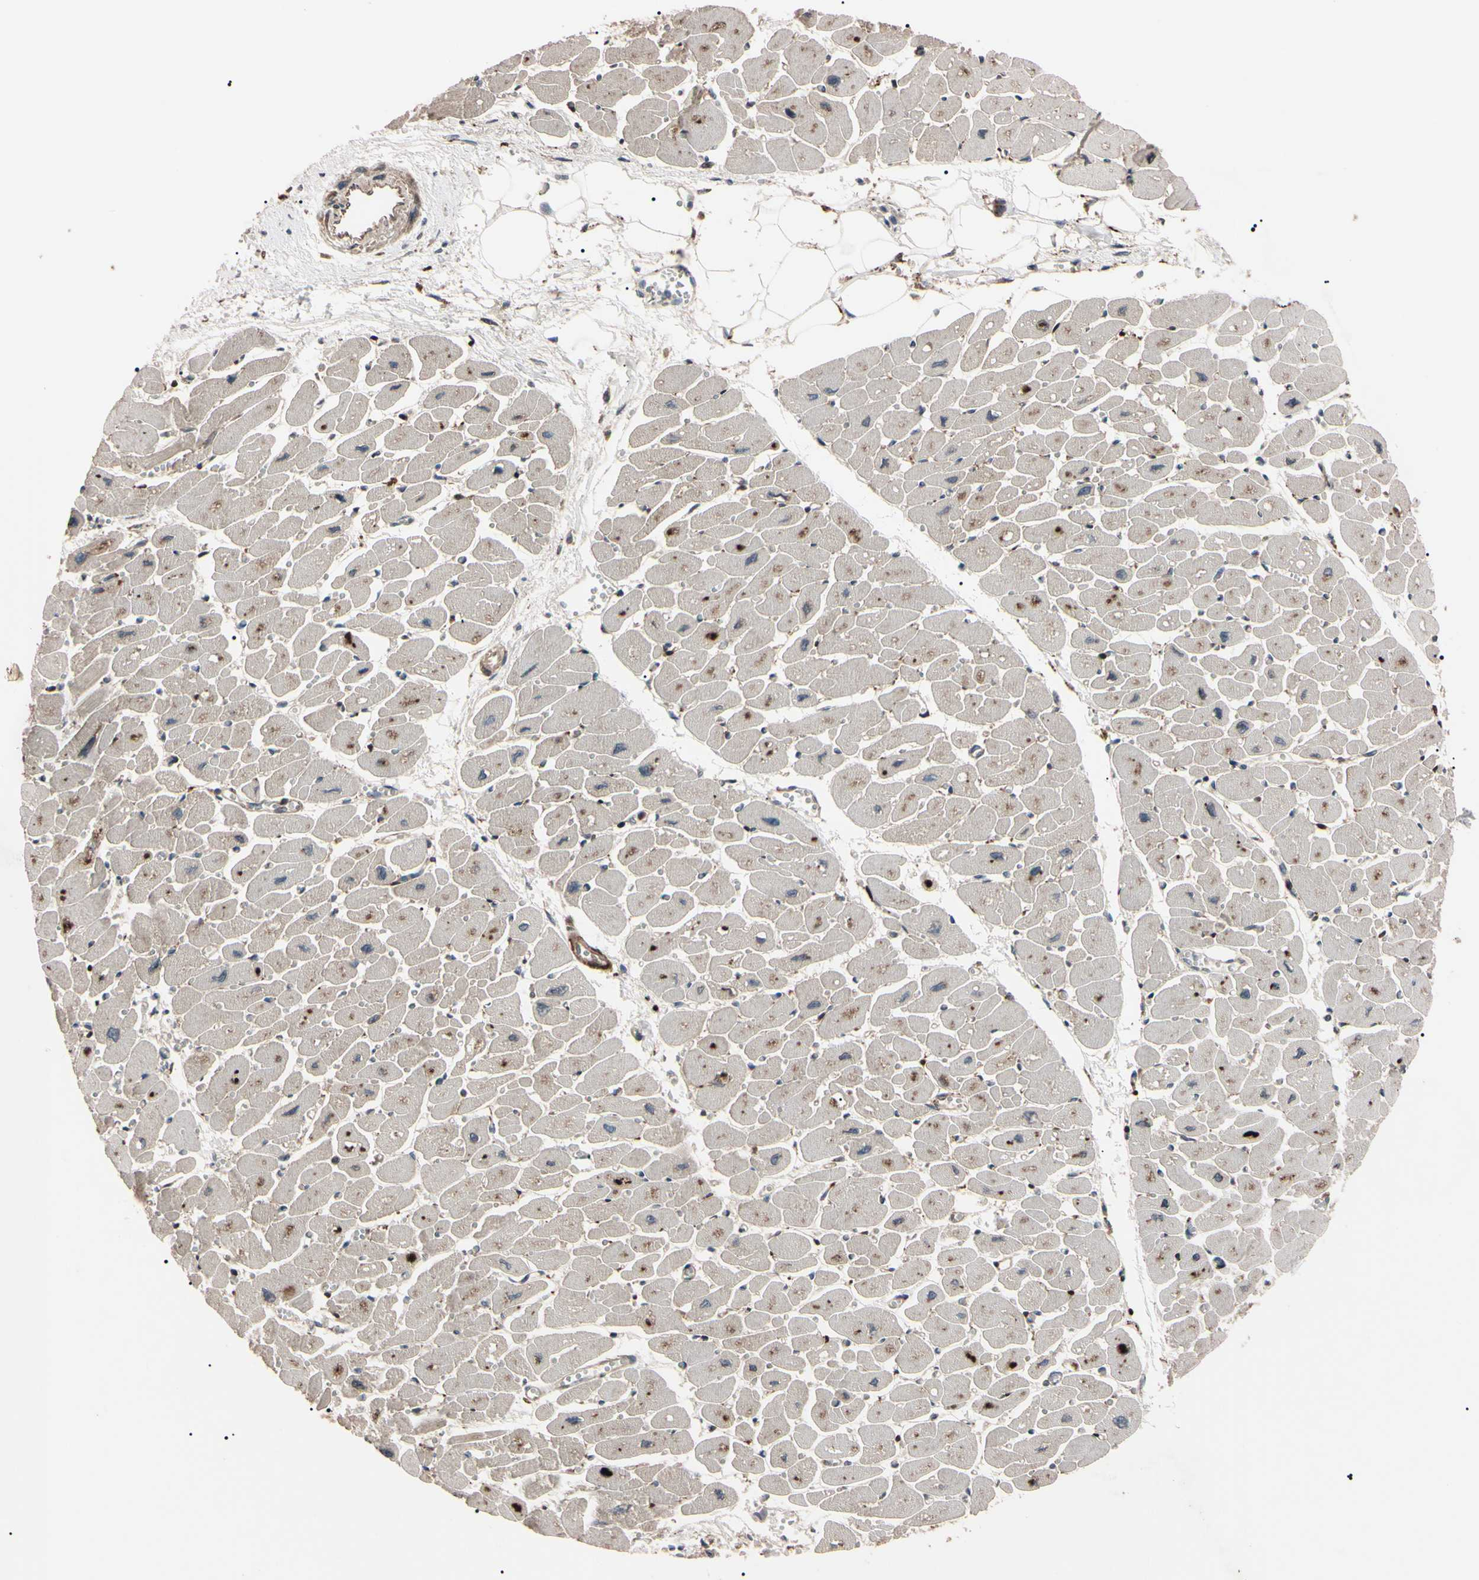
{"staining": {"intensity": "moderate", "quantity": "25%-75%", "location": "cytoplasmic/membranous"}, "tissue": "heart muscle", "cell_type": "Cardiomyocytes", "image_type": "normal", "snomed": [{"axis": "morphology", "description": "Normal tissue, NOS"}, {"axis": "topography", "description": "Heart"}], "caption": "Cardiomyocytes demonstrate moderate cytoplasmic/membranous staining in about 25%-75% of cells in normal heart muscle.", "gene": "GUCY1B1", "patient": {"sex": "female", "age": 54}}